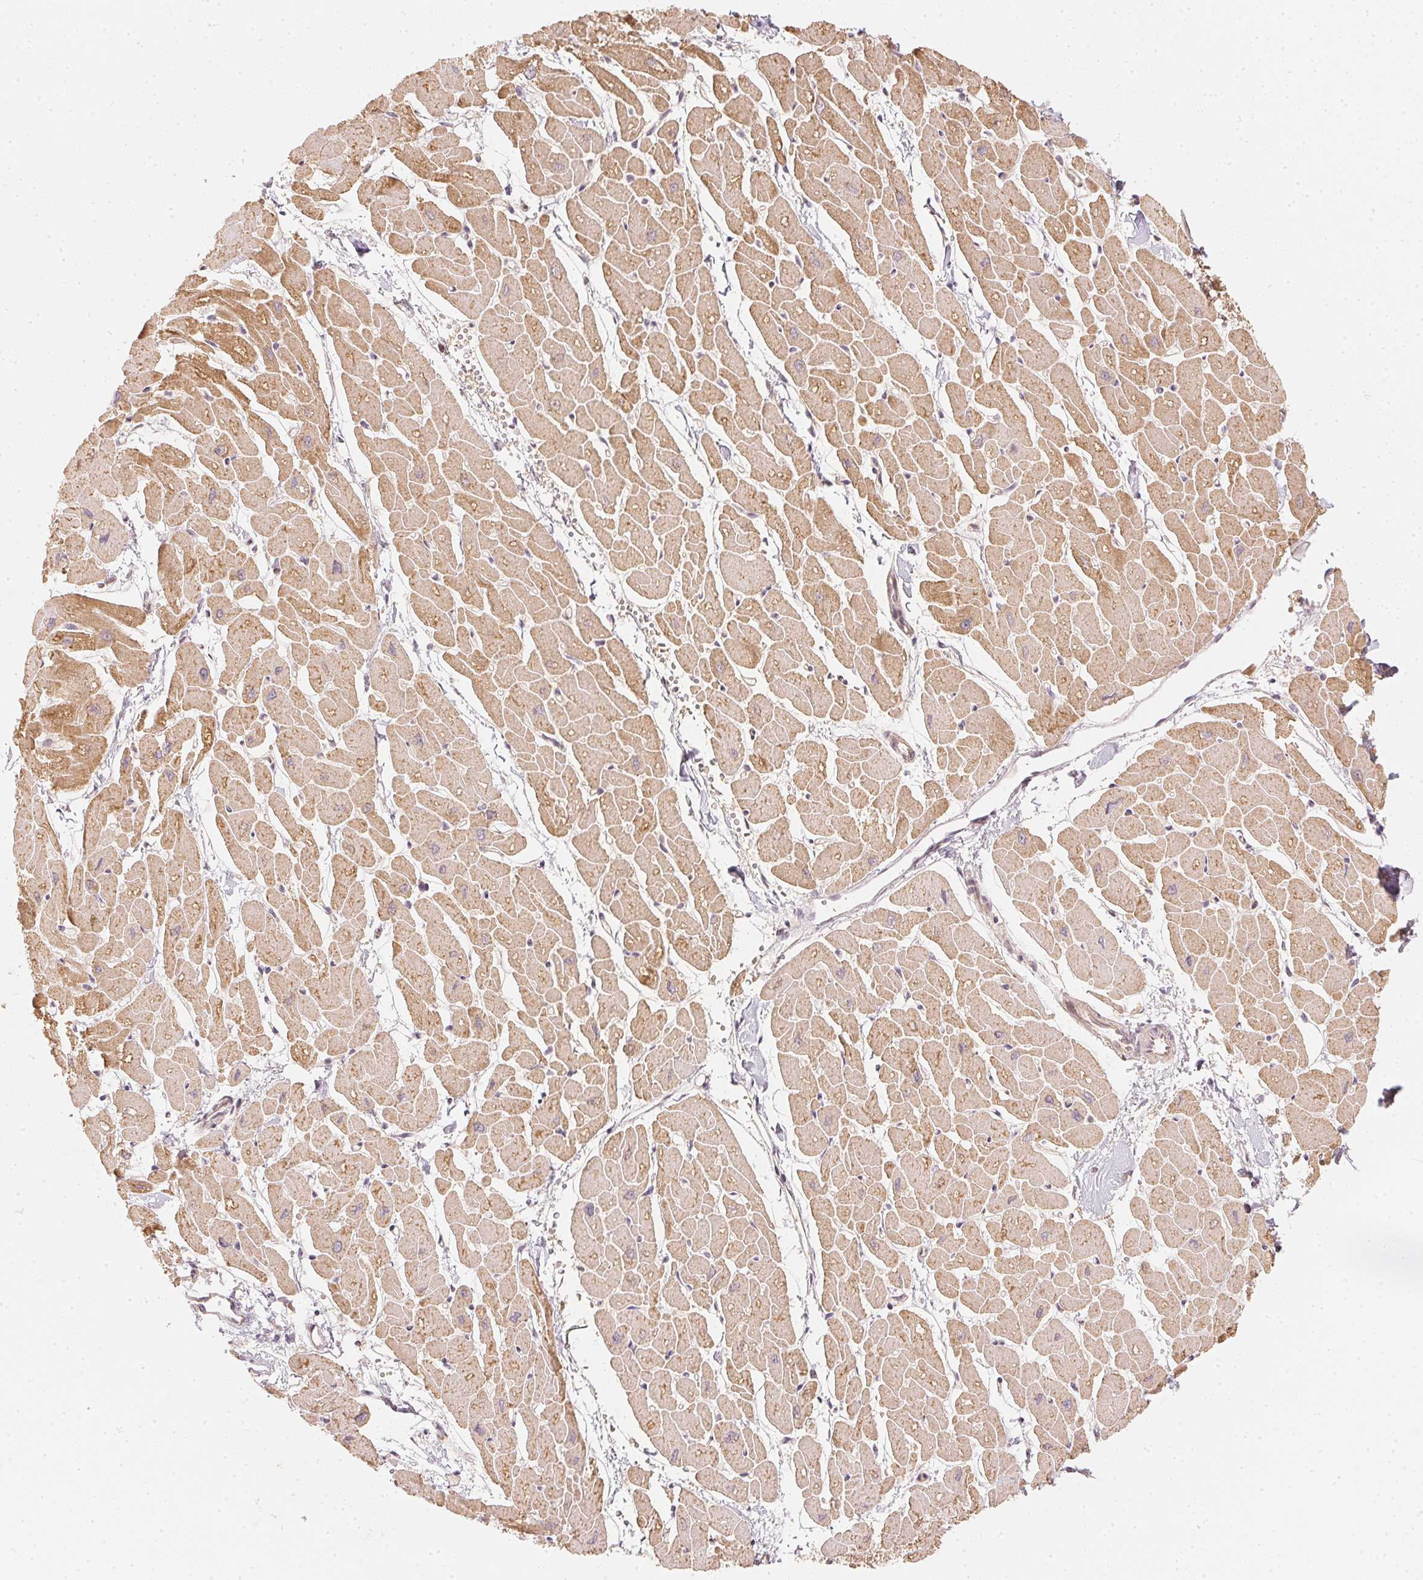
{"staining": {"intensity": "moderate", "quantity": ">75%", "location": "cytoplasmic/membranous"}, "tissue": "heart muscle", "cell_type": "Cardiomyocytes", "image_type": "normal", "snomed": [{"axis": "morphology", "description": "Normal tissue, NOS"}, {"axis": "topography", "description": "Heart"}], "caption": "Protein staining demonstrates moderate cytoplasmic/membranous staining in approximately >75% of cardiomyocytes in unremarkable heart muscle. Using DAB (3,3'-diaminobenzidine) (brown) and hematoxylin (blue) stains, captured at high magnification using brightfield microscopy.", "gene": "WDR54", "patient": {"sex": "male", "age": 57}}